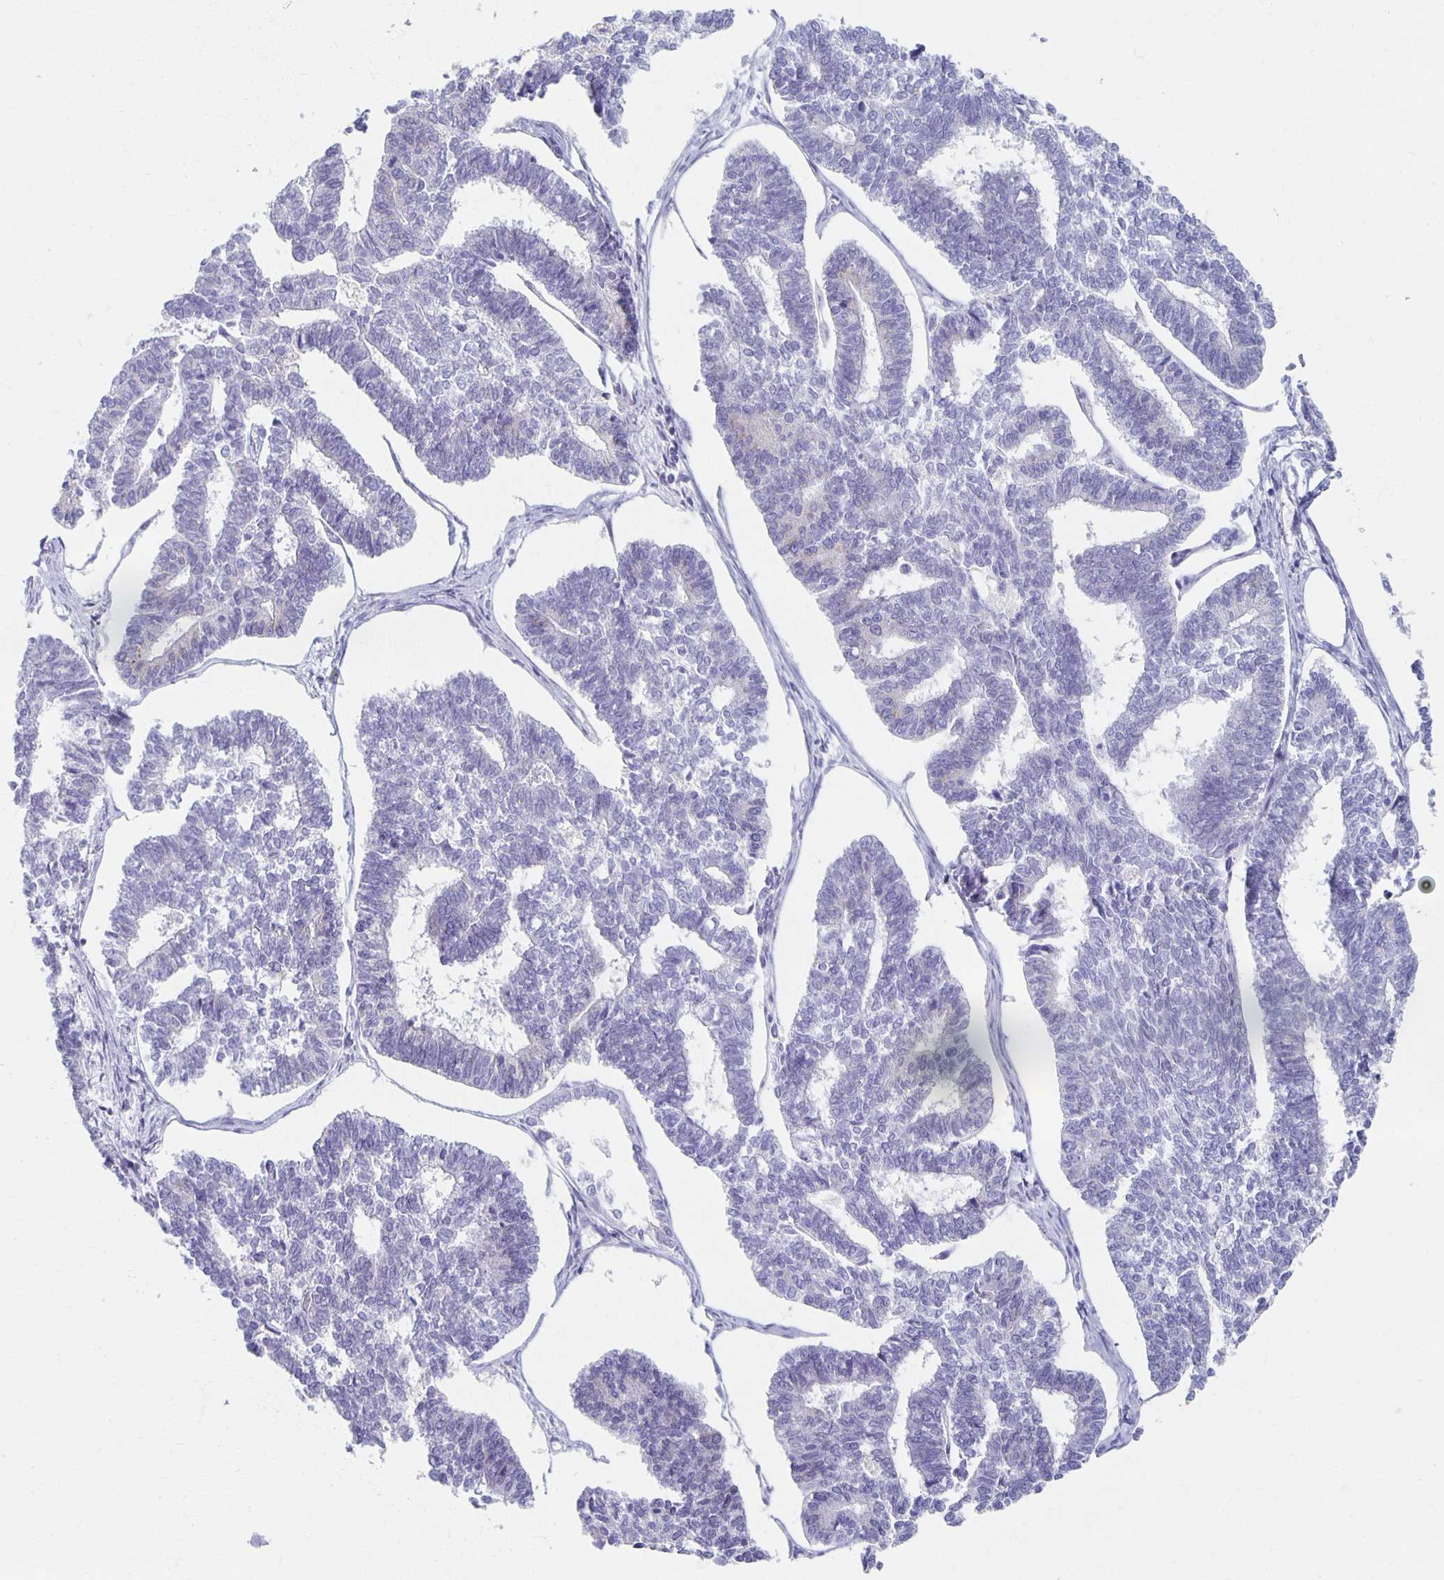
{"staining": {"intensity": "negative", "quantity": "none", "location": "none"}, "tissue": "endometrial cancer", "cell_type": "Tumor cells", "image_type": "cancer", "snomed": [{"axis": "morphology", "description": "Adenocarcinoma, NOS"}, {"axis": "topography", "description": "Endometrium"}], "caption": "IHC micrograph of neoplastic tissue: human endometrial adenocarcinoma stained with DAB demonstrates no significant protein staining in tumor cells.", "gene": "TEX44", "patient": {"sex": "female", "age": 70}}